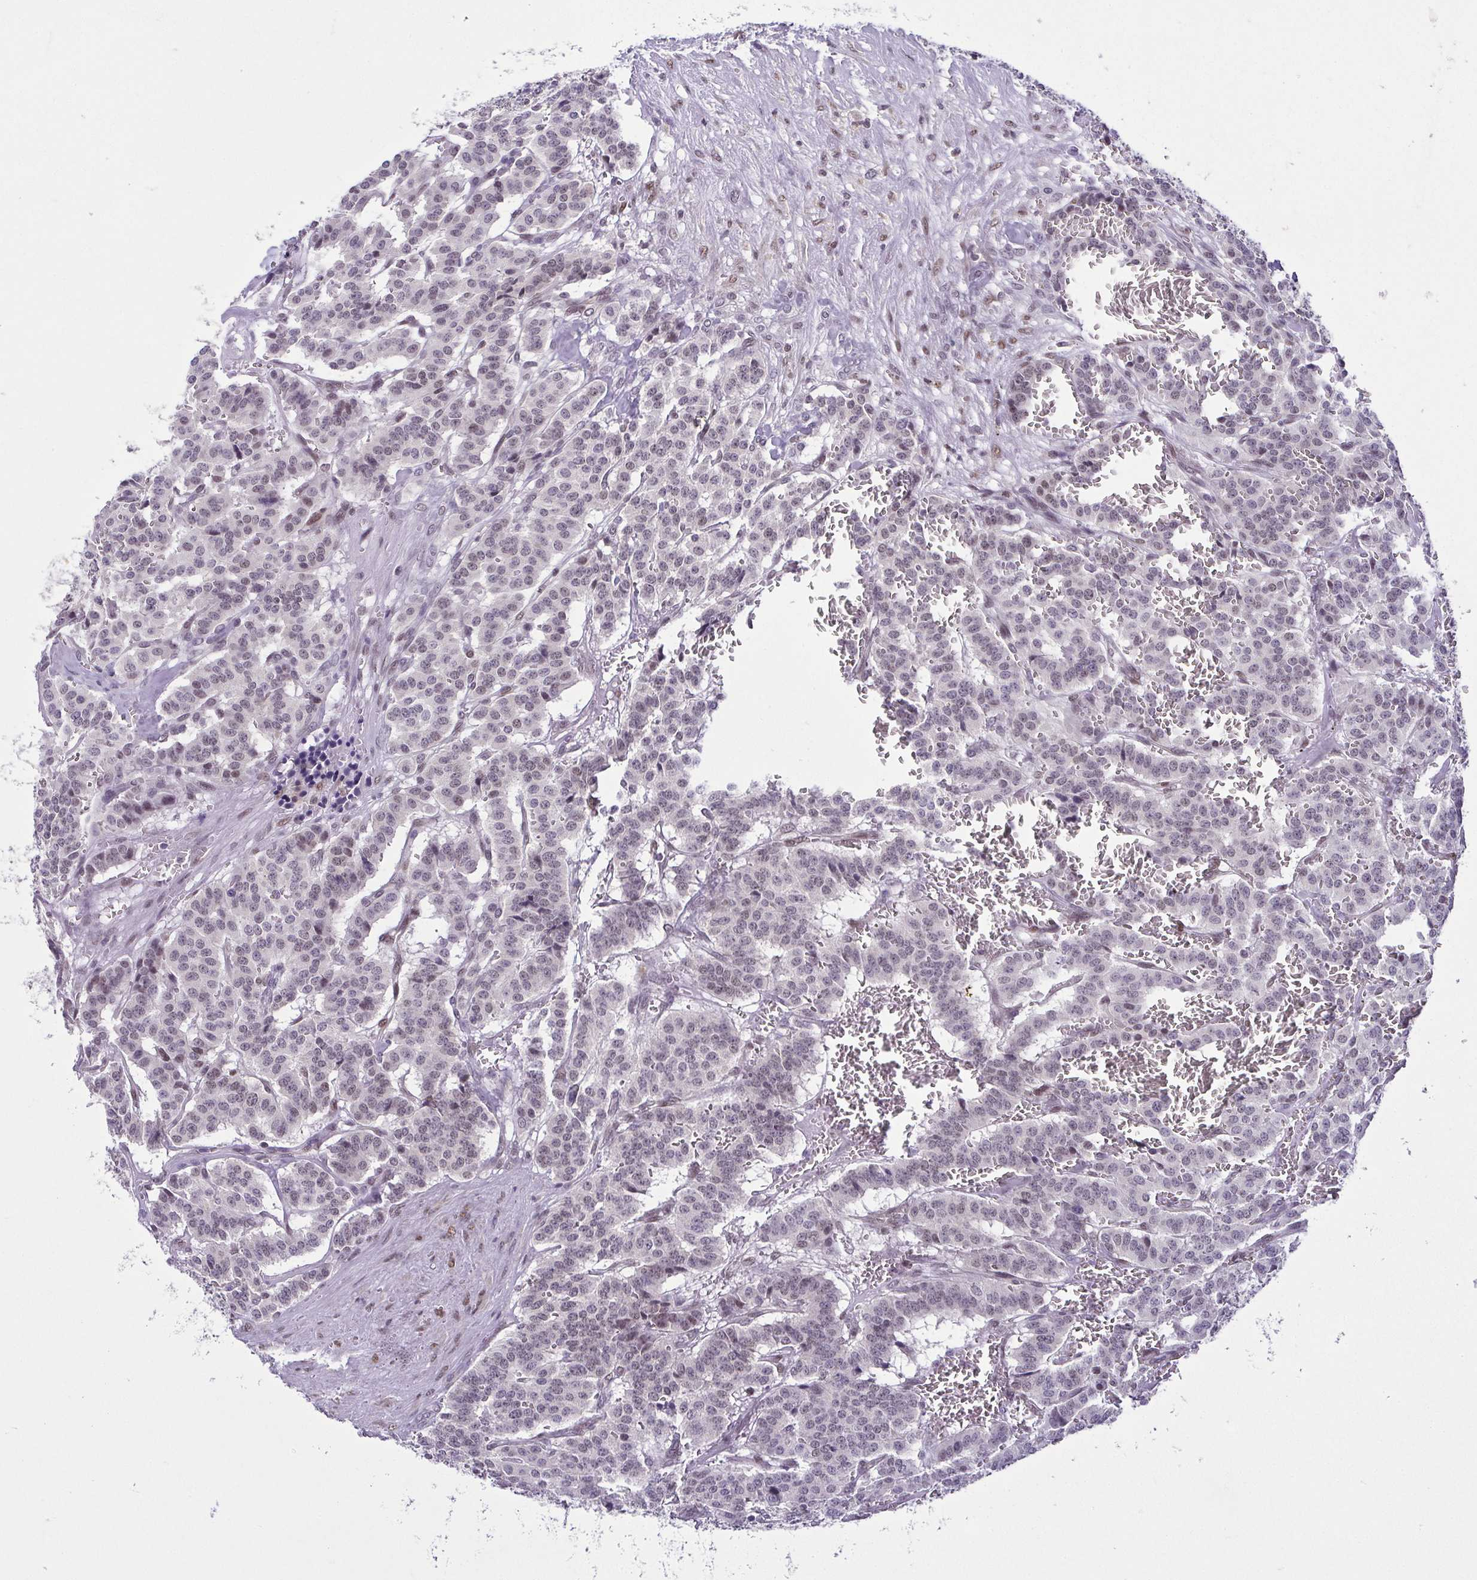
{"staining": {"intensity": "negative", "quantity": "none", "location": "none"}, "tissue": "carcinoid", "cell_type": "Tumor cells", "image_type": "cancer", "snomed": [{"axis": "morphology", "description": "Normal tissue, NOS"}, {"axis": "morphology", "description": "Carcinoid, malignant, NOS"}, {"axis": "topography", "description": "Lung"}], "caption": "Micrograph shows no protein positivity in tumor cells of malignant carcinoid tissue. Nuclei are stained in blue.", "gene": "RBM3", "patient": {"sex": "female", "age": 46}}